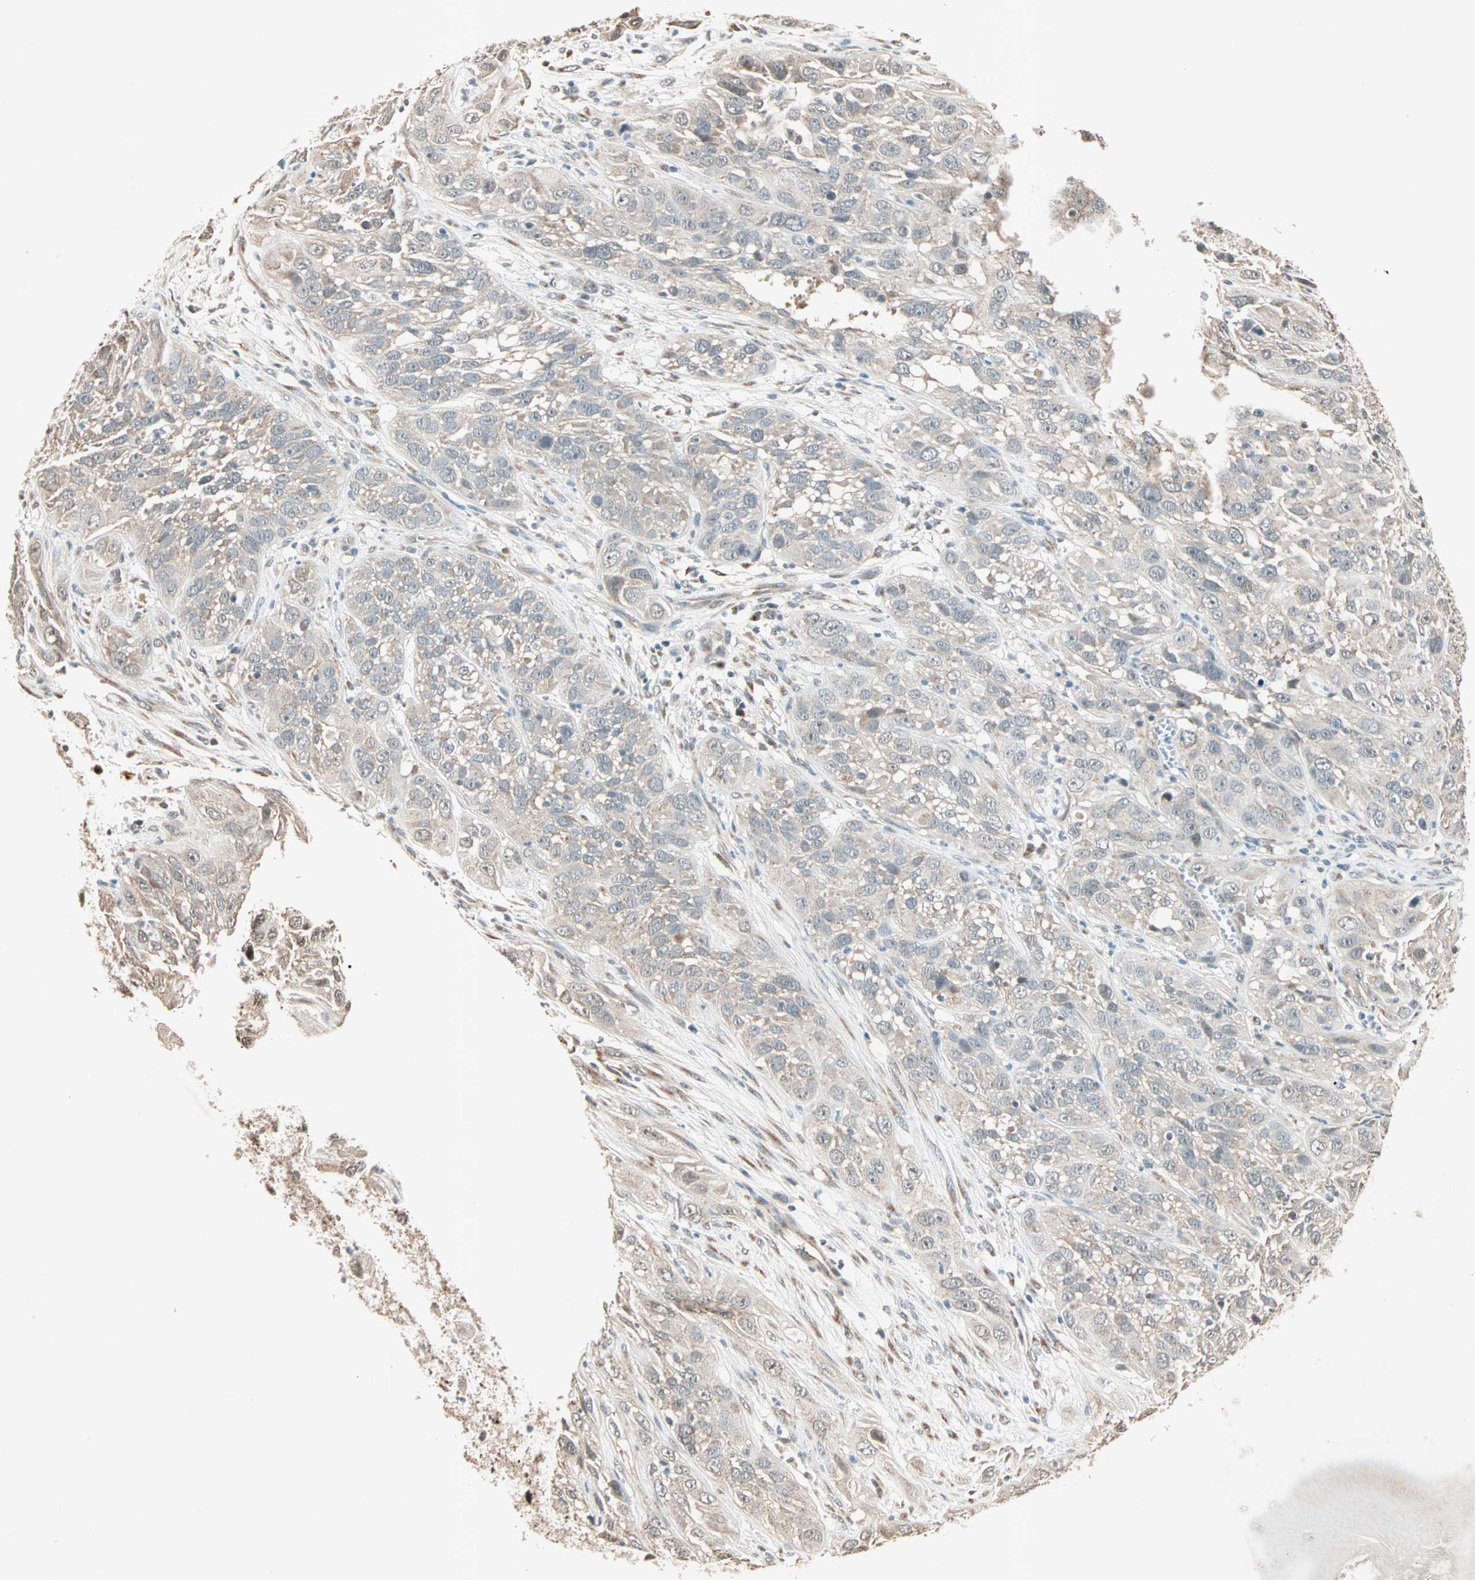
{"staining": {"intensity": "weak", "quantity": "<25%", "location": "cytoplasmic/membranous"}, "tissue": "cervical cancer", "cell_type": "Tumor cells", "image_type": "cancer", "snomed": [{"axis": "morphology", "description": "Squamous cell carcinoma, NOS"}, {"axis": "topography", "description": "Cervix"}], "caption": "IHC photomicrograph of neoplastic tissue: human cervical cancer stained with DAB (3,3'-diaminobenzidine) displays no significant protein positivity in tumor cells.", "gene": "PRDM2", "patient": {"sex": "female", "age": 32}}